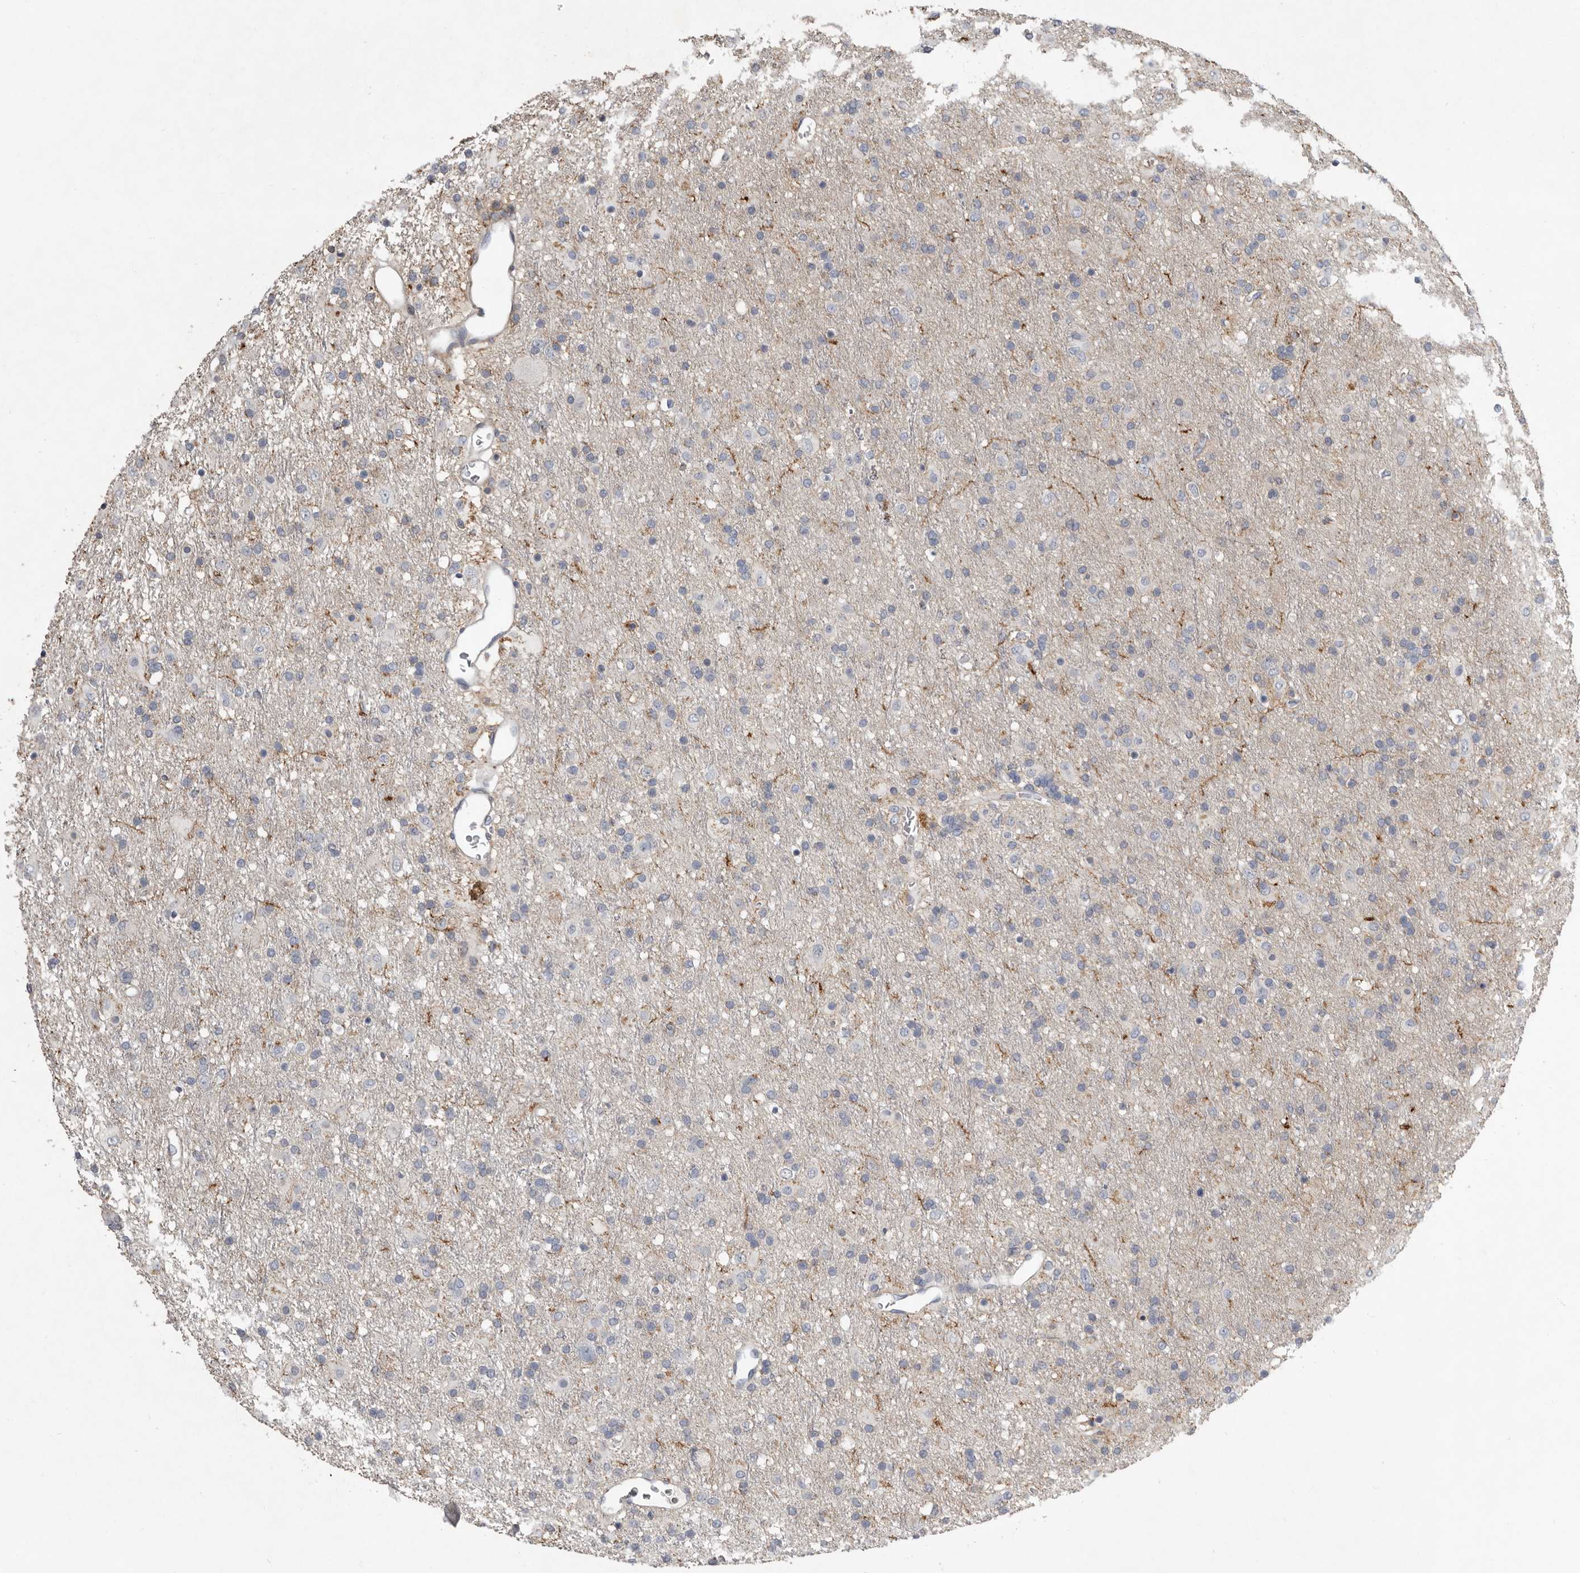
{"staining": {"intensity": "negative", "quantity": "none", "location": "none"}, "tissue": "glioma", "cell_type": "Tumor cells", "image_type": "cancer", "snomed": [{"axis": "morphology", "description": "Glioma, malignant, Low grade"}, {"axis": "topography", "description": "Brain"}], "caption": "Photomicrograph shows no protein positivity in tumor cells of glioma tissue. (DAB (3,3'-diaminobenzidine) immunohistochemistry (IHC) visualized using brightfield microscopy, high magnification).", "gene": "KIF26B", "patient": {"sex": "male", "age": 65}}